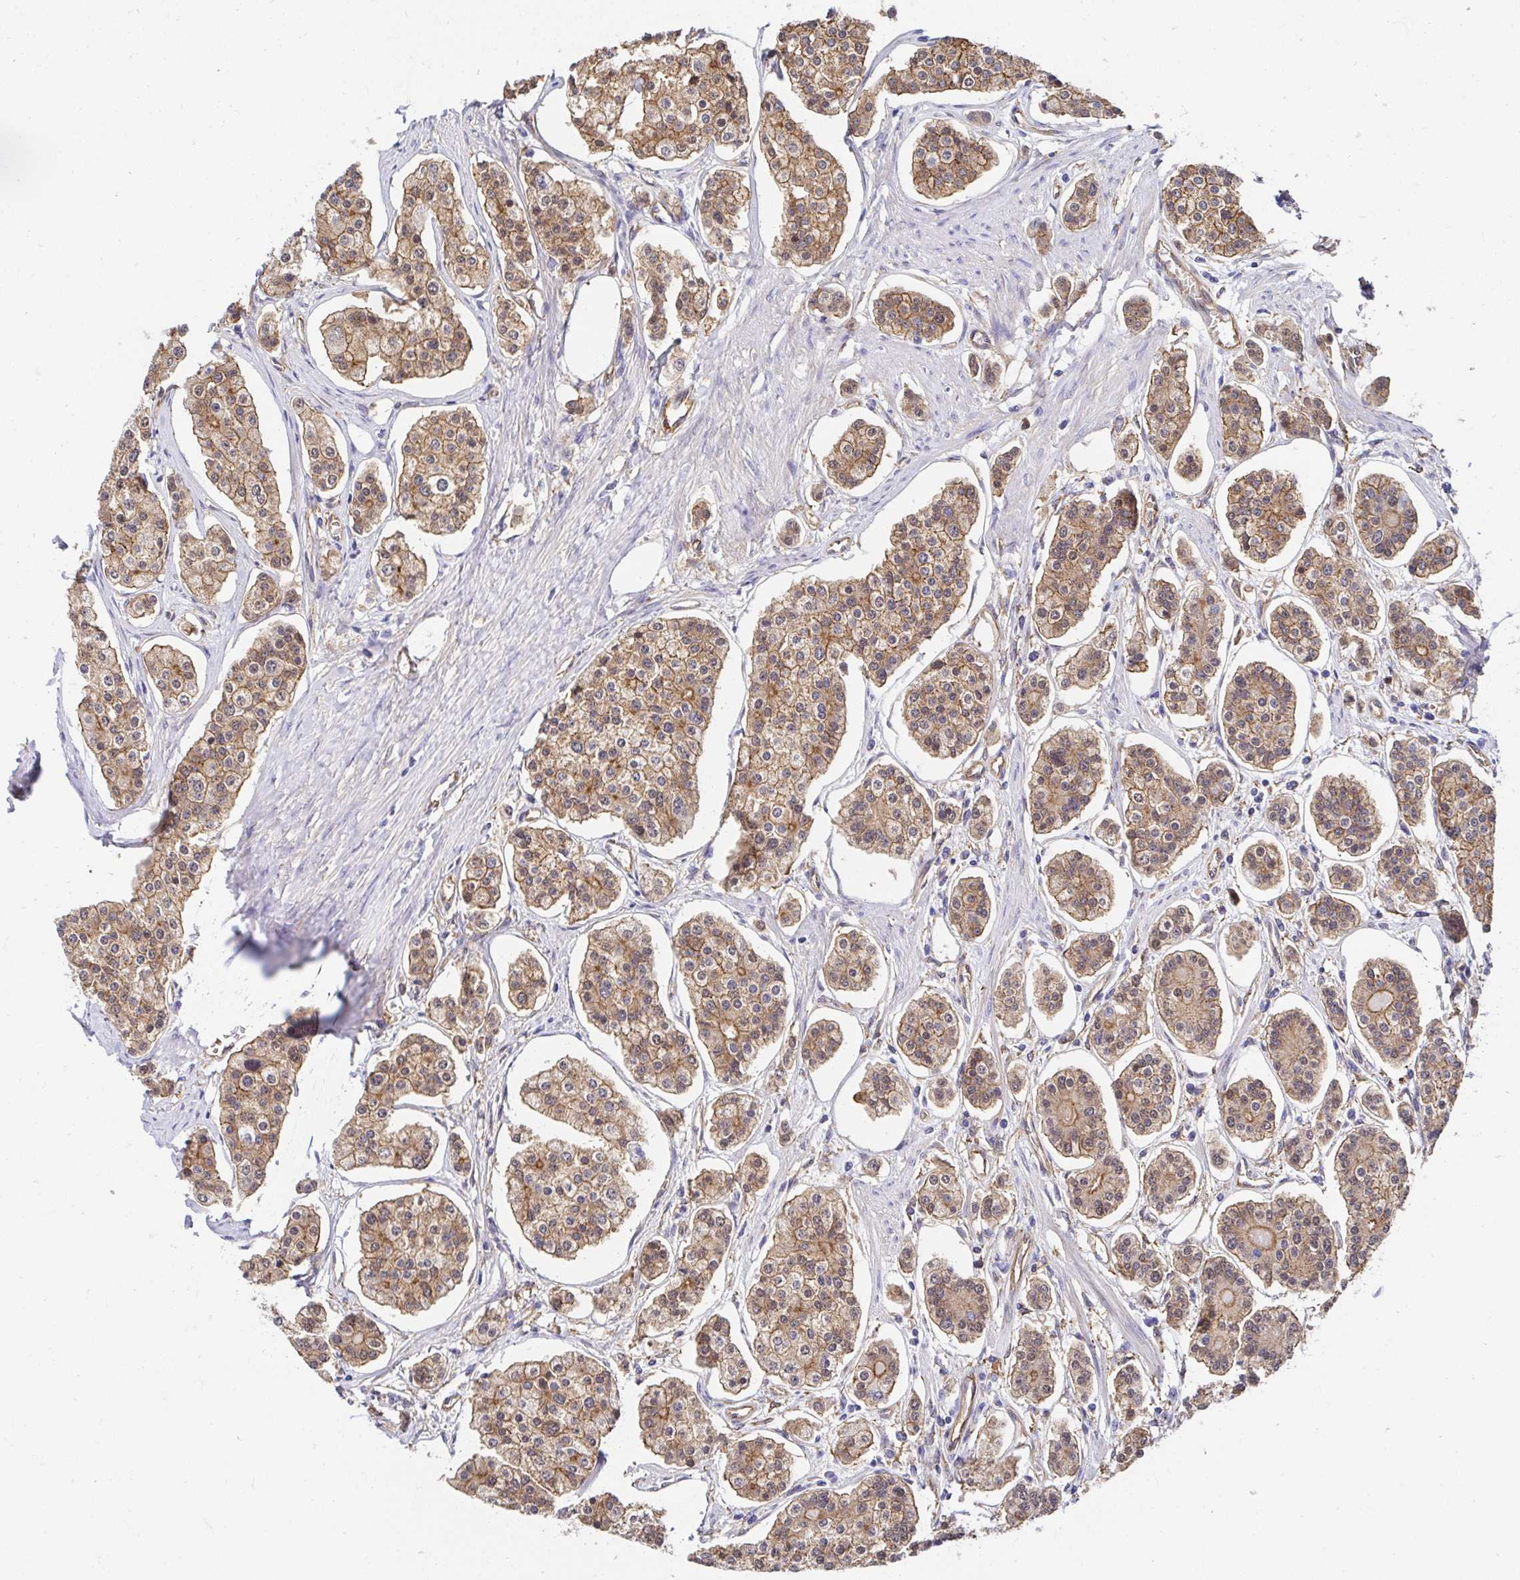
{"staining": {"intensity": "moderate", "quantity": ">75%", "location": "cytoplasmic/membranous"}, "tissue": "carcinoid", "cell_type": "Tumor cells", "image_type": "cancer", "snomed": [{"axis": "morphology", "description": "Carcinoid, malignant, NOS"}, {"axis": "topography", "description": "Small intestine"}], "caption": "High-power microscopy captured an immunohistochemistry photomicrograph of carcinoid (malignant), revealing moderate cytoplasmic/membranous staining in approximately >75% of tumor cells. The staining is performed using DAB (3,3'-diaminobenzidine) brown chromogen to label protein expression. The nuclei are counter-stained blue using hematoxylin.", "gene": "CTTN", "patient": {"sex": "female", "age": 65}}